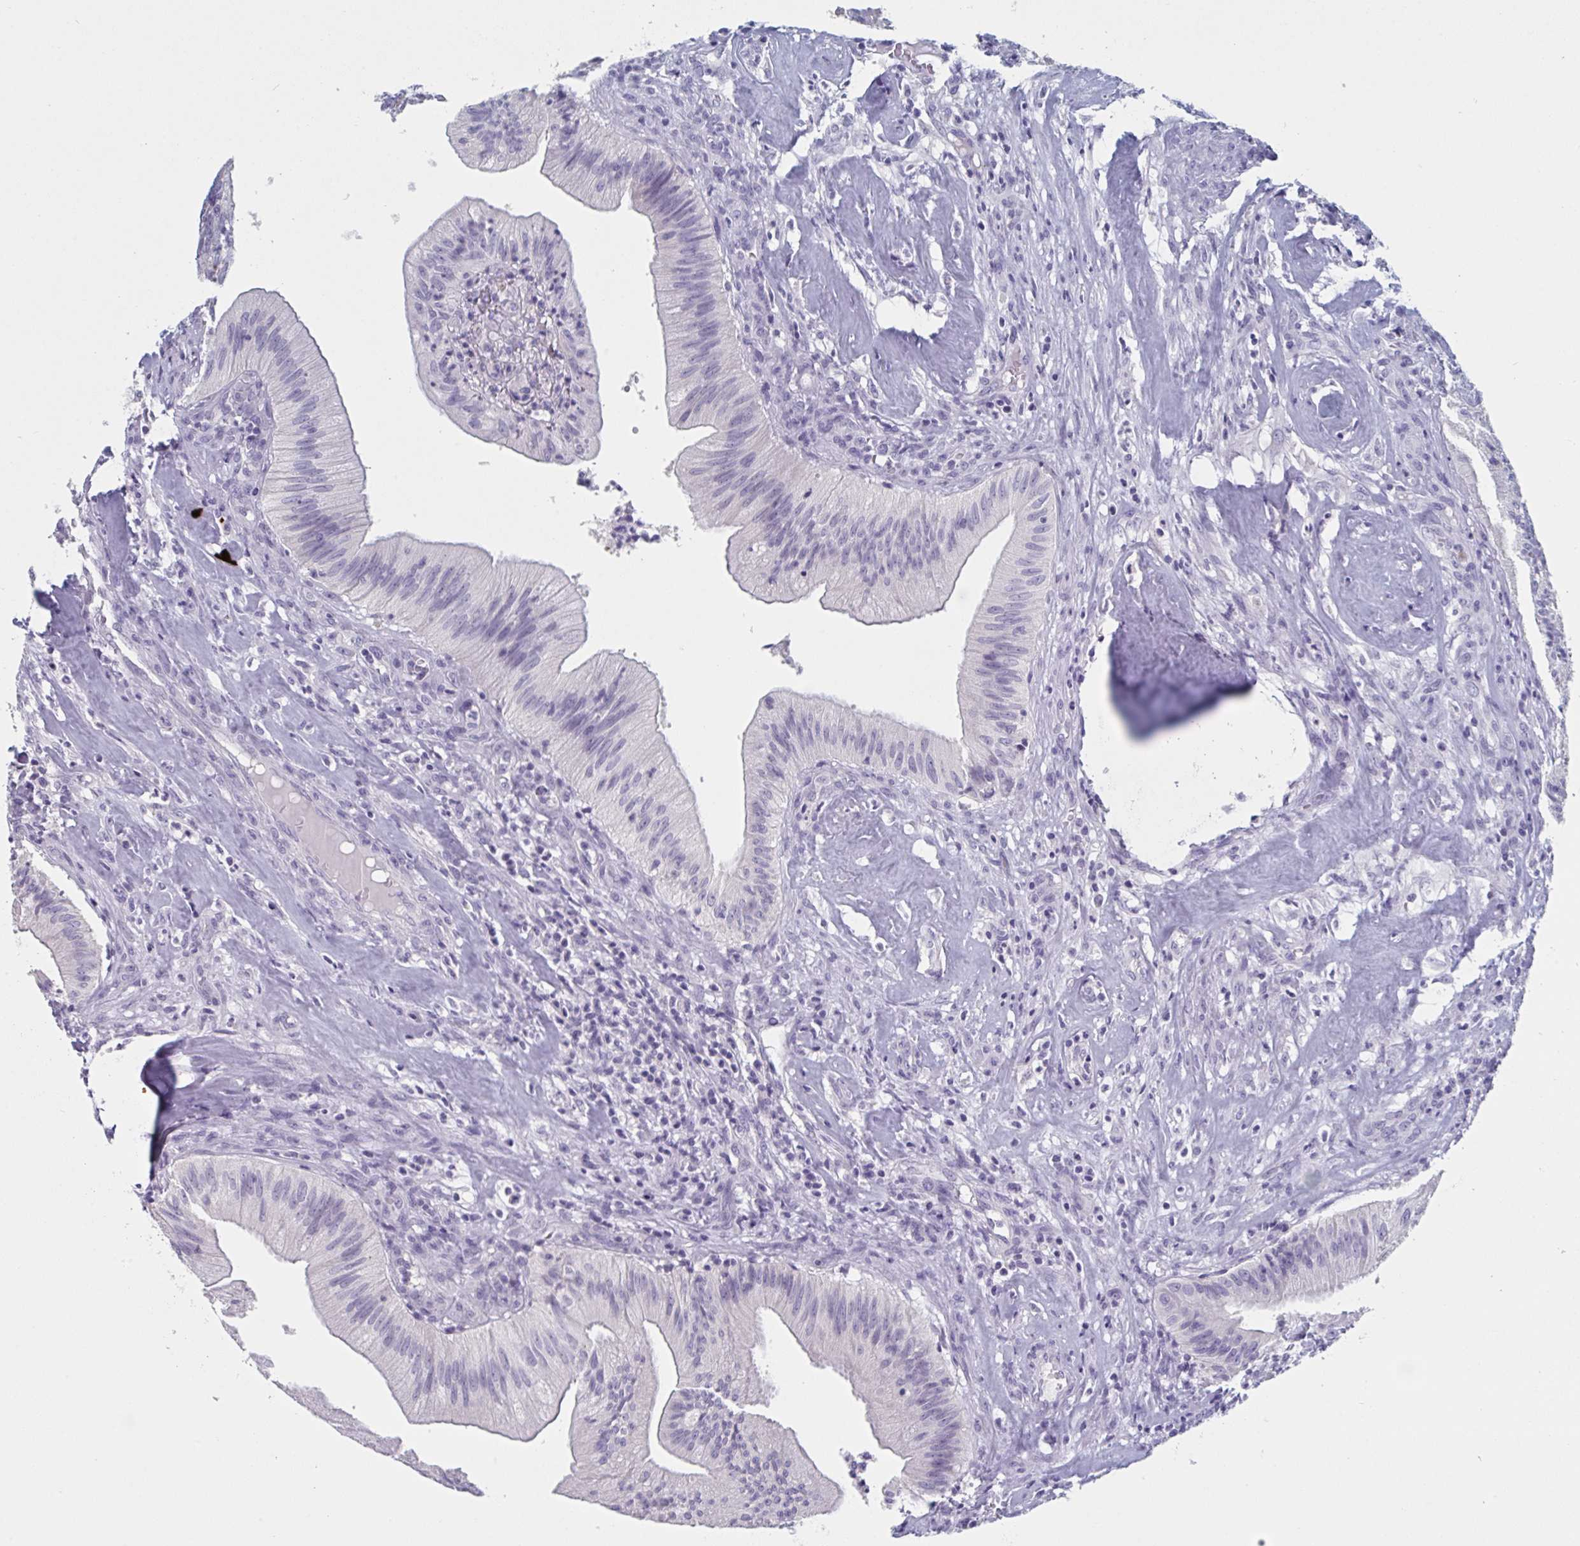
{"staining": {"intensity": "negative", "quantity": "none", "location": "none"}, "tissue": "head and neck cancer", "cell_type": "Tumor cells", "image_type": "cancer", "snomed": [{"axis": "morphology", "description": "Adenocarcinoma, NOS"}, {"axis": "topography", "description": "Head-Neck"}], "caption": "IHC image of neoplastic tissue: head and neck cancer stained with DAB shows no significant protein positivity in tumor cells.", "gene": "NDUFC2", "patient": {"sex": "male", "age": 44}}